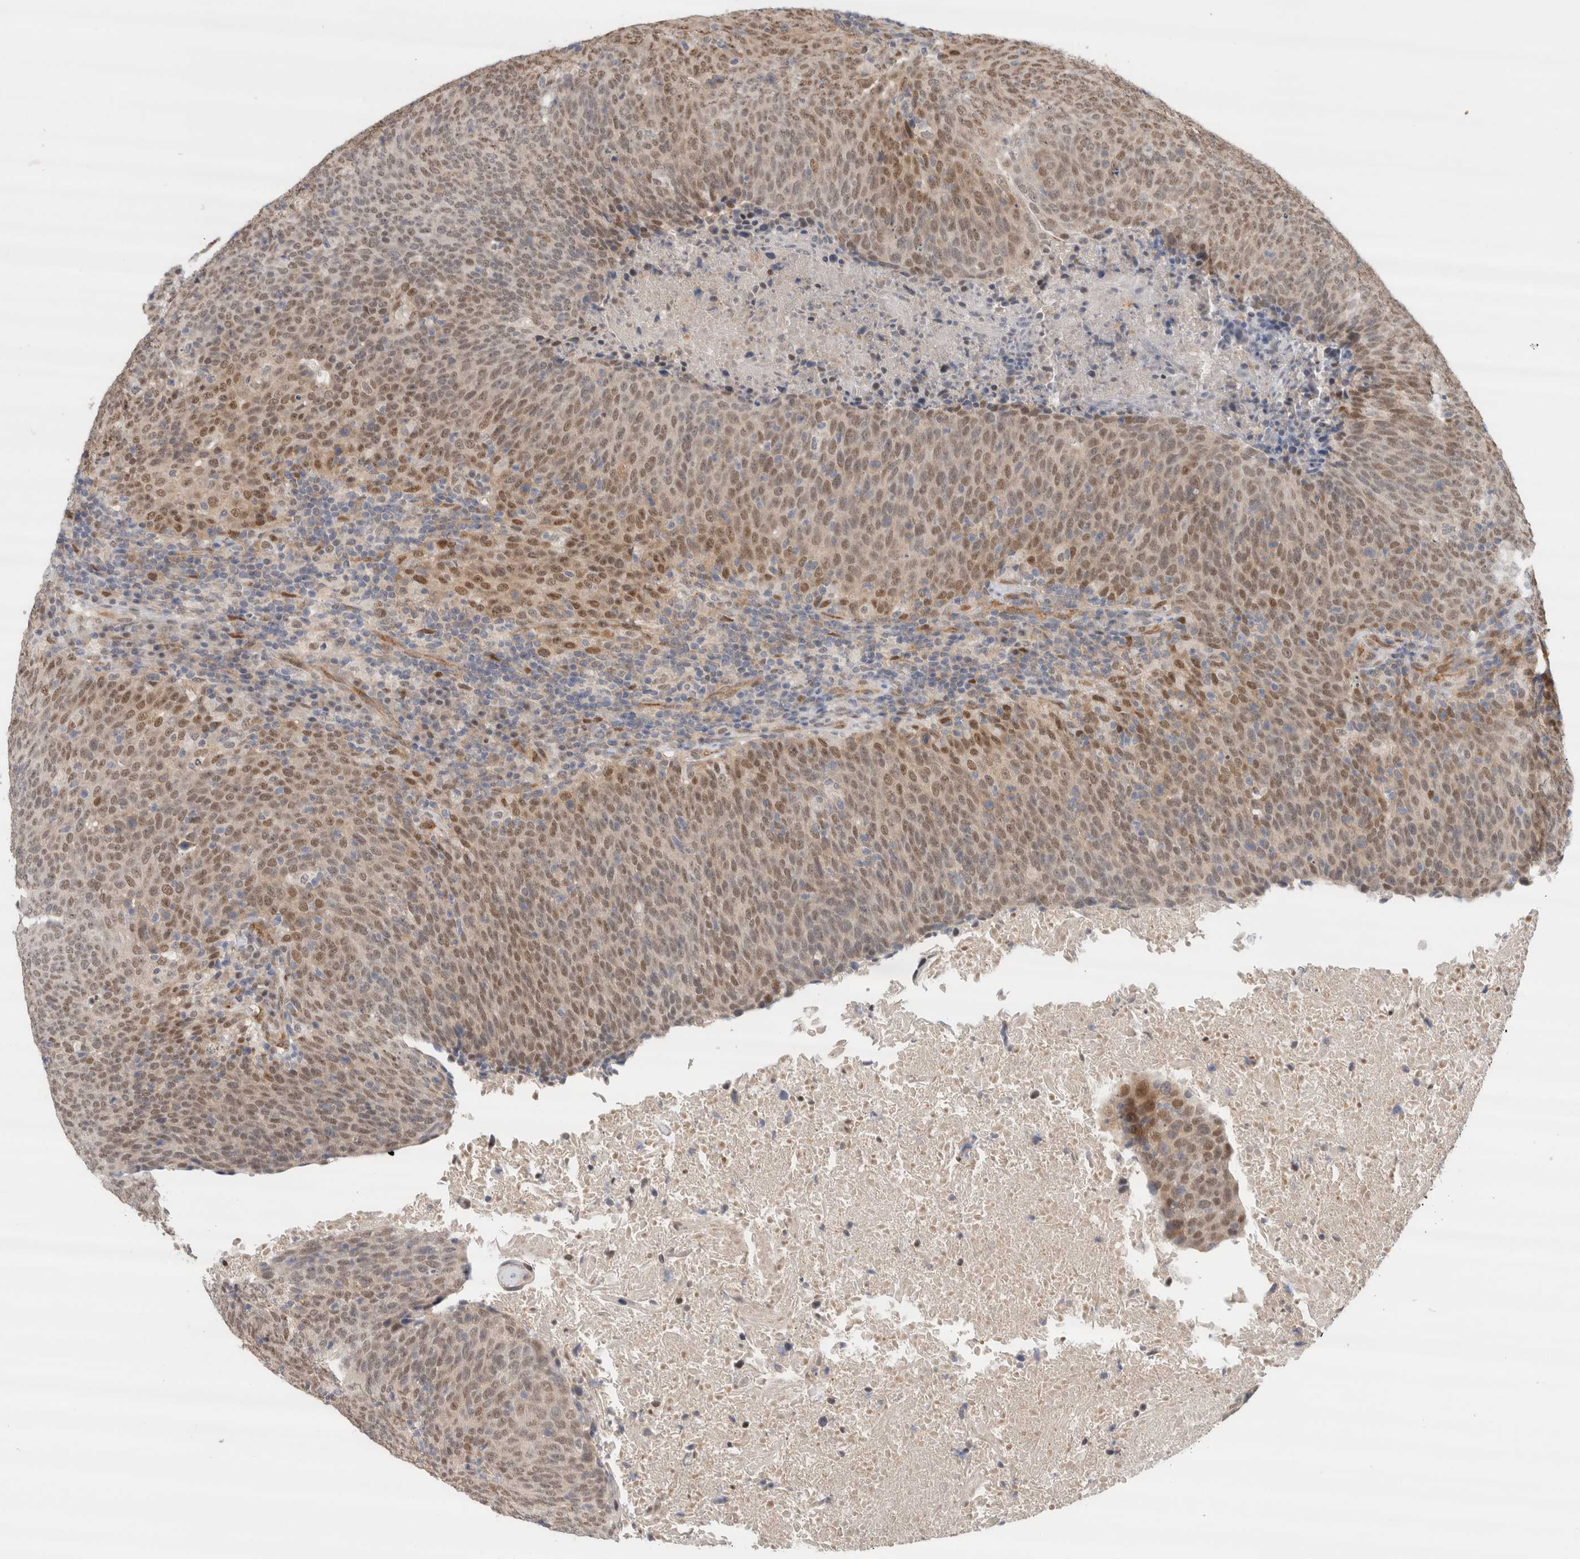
{"staining": {"intensity": "moderate", "quantity": ">75%", "location": "nuclear"}, "tissue": "head and neck cancer", "cell_type": "Tumor cells", "image_type": "cancer", "snomed": [{"axis": "morphology", "description": "Squamous cell carcinoma, NOS"}, {"axis": "morphology", "description": "Squamous cell carcinoma, metastatic, NOS"}, {"axis": "topography", "description": "Lymph node"}, {"axis": "topography", "description": "Head-Neck"}], "caption": "Moderate nuclear protein staining is present in about >75% of tumor cells in metastatic squamous cell carcinoma (head and neck). (Stains: DAB (3,3'-diaminobenzidine) in brown, nuclei in blue, Microscopy: brightfield microscopy at high magnification).", "gene": "EIF4G3", "patient": {"sex": "male", "age": 62}}